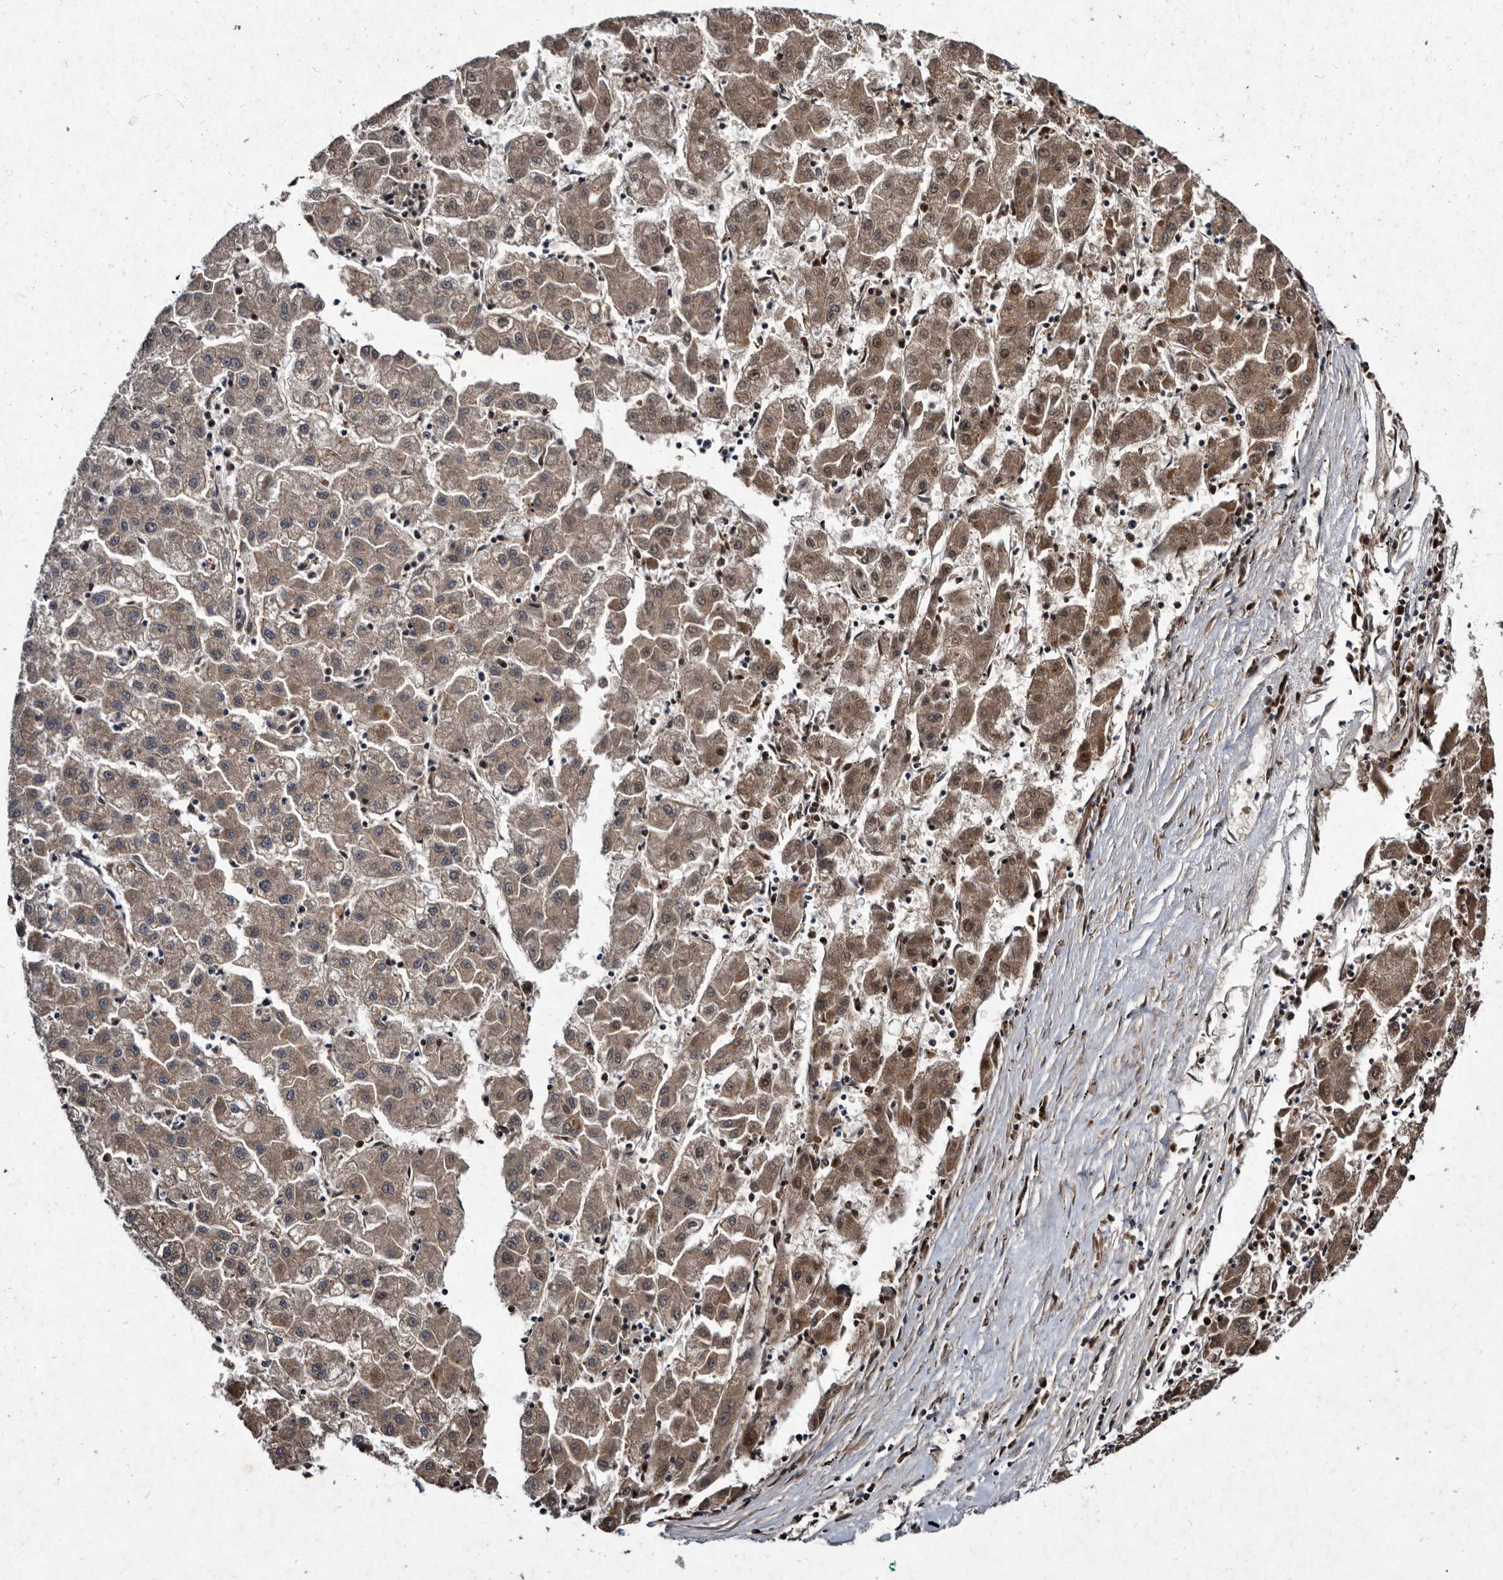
{"staining": {"intensity": "moderate", "quantity": ">75%", "location": "cytoplasmic/membranous"}, "tissue": "liver cancer", "cell_type": "Tumor cells", "image_type": "cancer", "snomed": [{"axis": "morphology", "description": "Carcinoma, Hepatocellular, NOS"}, {"axis": "topography", "description": "Liver"}], "caption": "Immunohistochemical staining of human hepatocellular carcinoma (liver) reveals medium levels of moderate cytoplasmic/membranous protein staining in about >75% of tumor cells.", "gene": "YPEL3", "patient": {"sex": "male", "age": 72}}